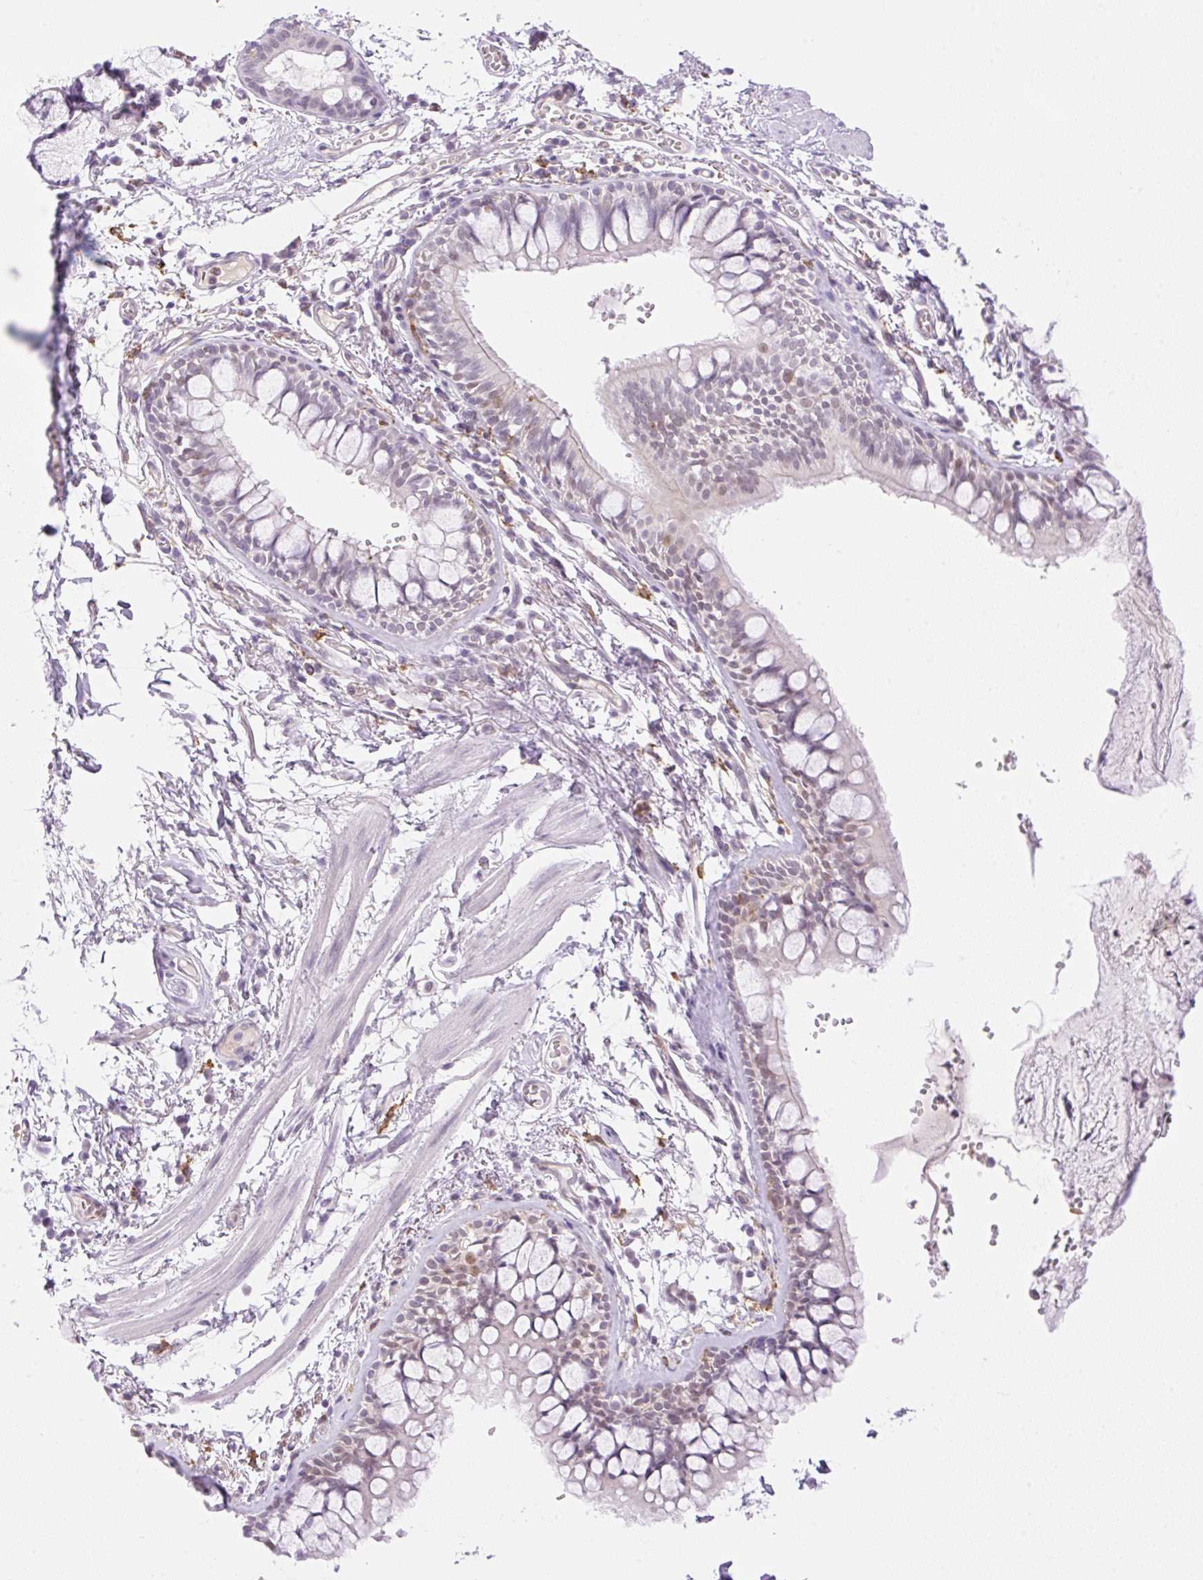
{"staining": {"intensity": "moderate", "quantity": "<25%", "location": "nuclear"}, "tissue": "bronchus", "cell_type": "Respiratory epithelial cells", "image_type": "normal", "snomed": [{"axis": "morphology", "description": "Normal tissue, NOS"}, {"axis": "topography", "description": "Cartilage tissue"}, {"axis": "topography", "description": "Bronchus"}], "caption": "Respiratory epithelial cells reveal moderate nuclear positivity in about <25% of cells in benign bronchus. The staining was performed using DAB to visualize the protein expression in brown, while the nuclei were stained in blue with hematoxylin (Magnification: 20x).", "gene": "PALM3", "patient": {"sex": "male", "age": 78}}